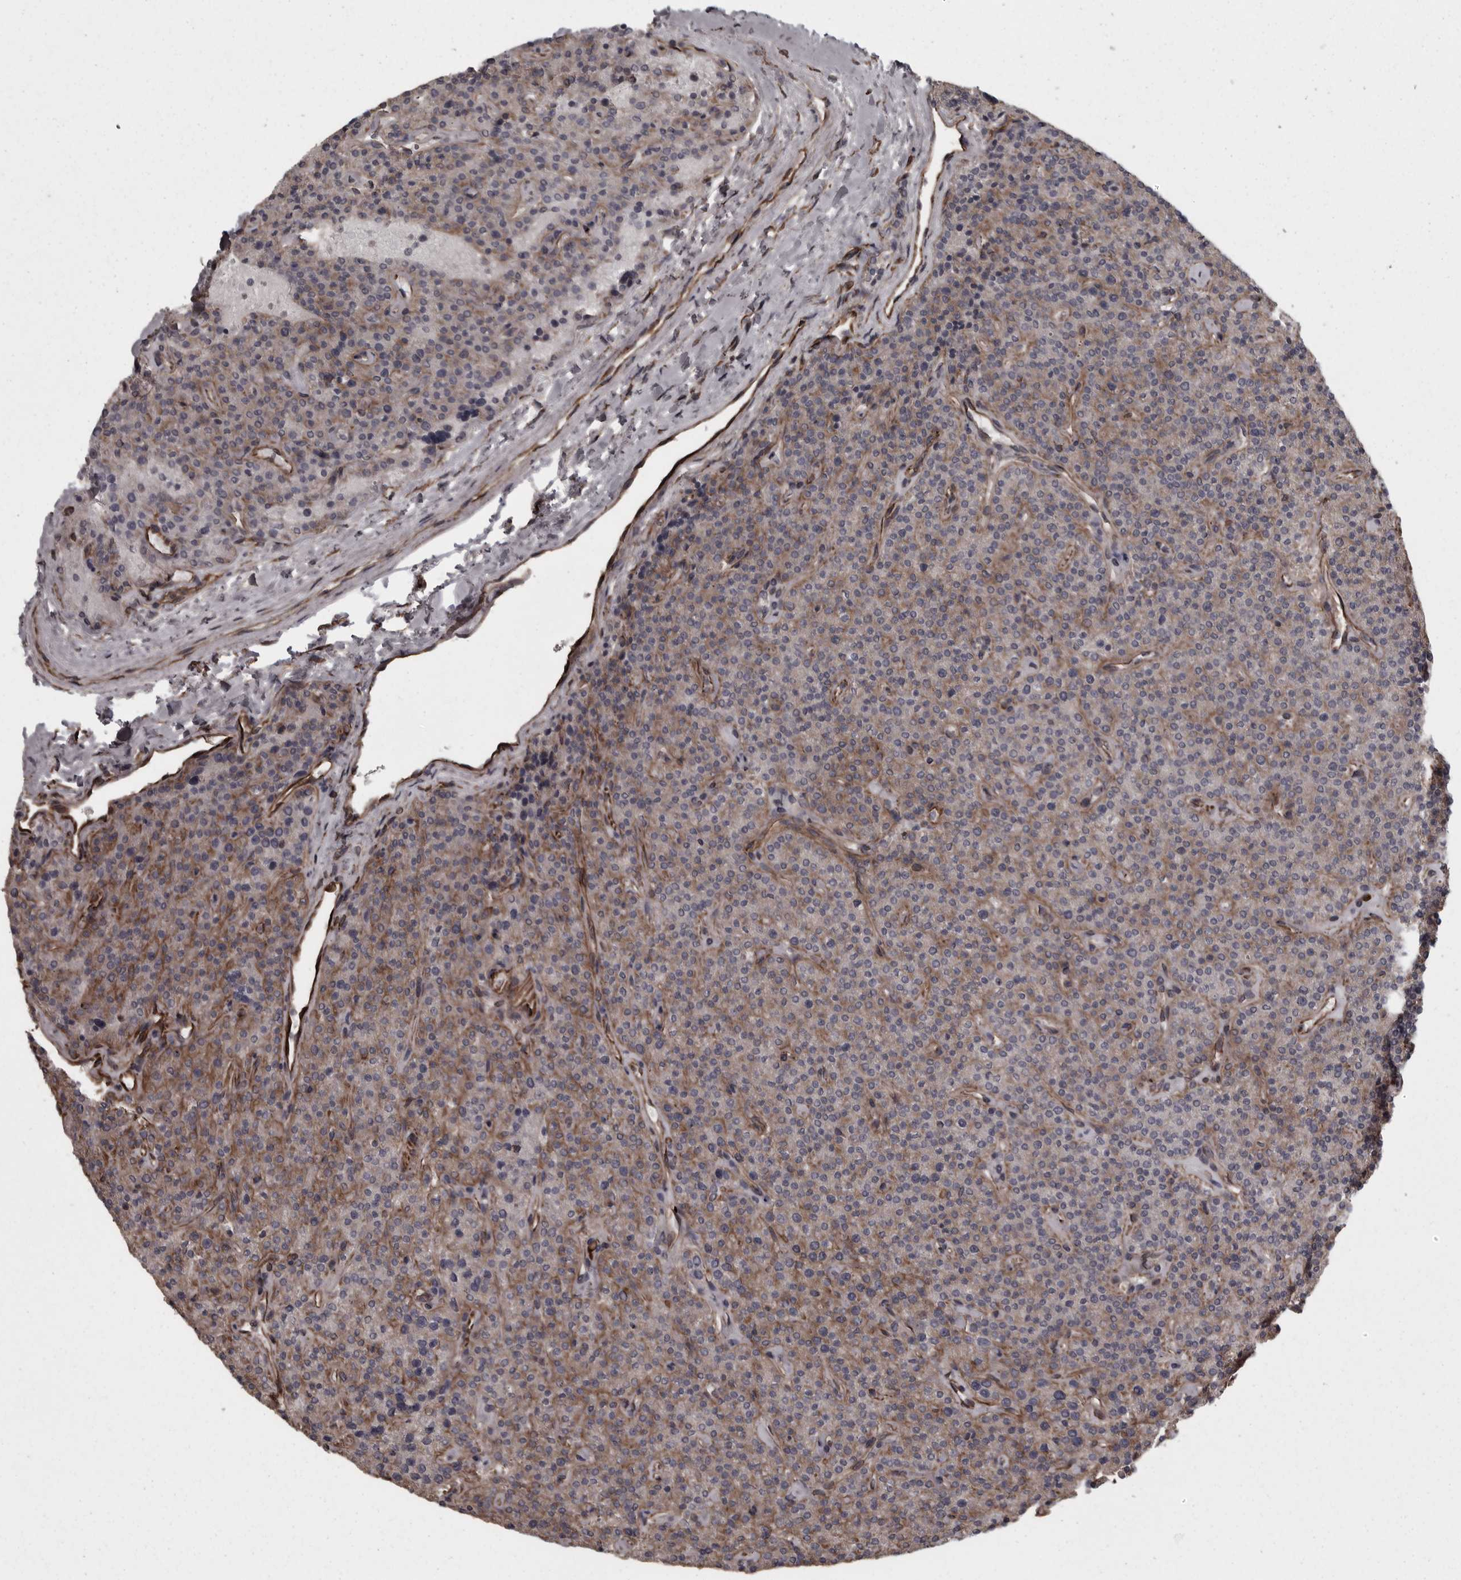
{"staining": {"intensity": "weak", "quantity": "25%-75%", "location": "cytoplasmic/membranous"}, "tissue": "parathyroid gland", "cell_type": "Glandular cells", "image_type": "normal", "snomed": [{"axis": "morphology", "description": "Normal tissue, NOS"}, {"axis": "topography", "description": "Parathyroid gland"}], "caption": "IHC histopathology image of normal parathyroid gland stained for a protein (brown), which exhibits low levels of weak cytoplasmic/membranous staining in about 25%-75% of glandular cells.", "gene": "FAAP100", "patient": {"sex": "male", "age": 46}}